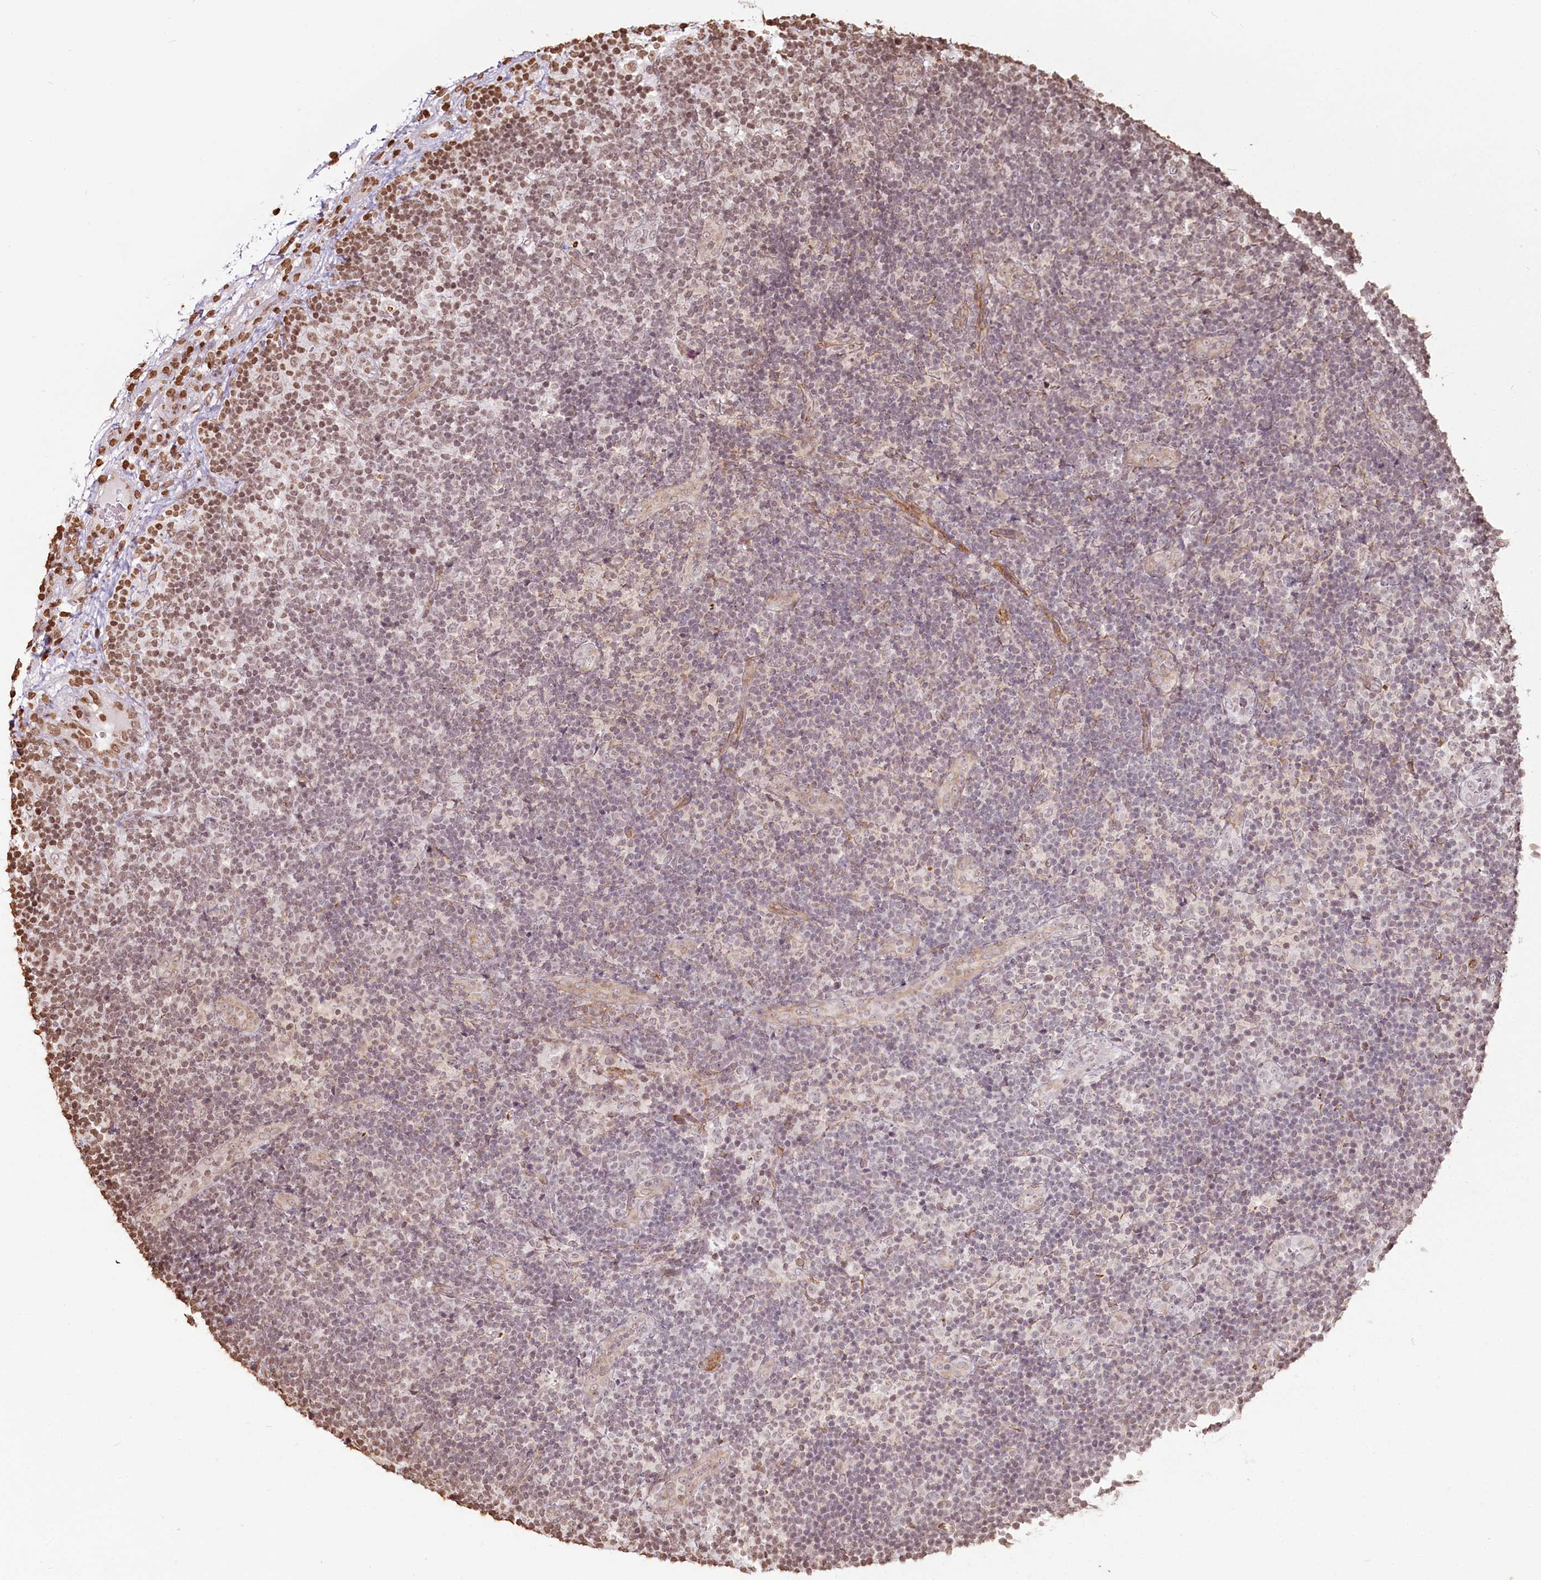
{"staining": {"intensity": "moderate", "quantity": "<25%", "location": "nuclear"}, "tissue": "lymph node", "cell_type": "Germinal center cells", "image_type": "normal", "snomed": [{"axis": "morphology", "description": "Normal tissue, NOS"}, {"axis": "topography", "description": "Lymph node"}], "caption": "Immunohistochemical staining of benign human lymph node reveals <25% levels of moderate nuclear protein positivity in about <25% of germinal center cells.", "gene": "FAM13A", "patient": {"sex": "female", "age": 22}}